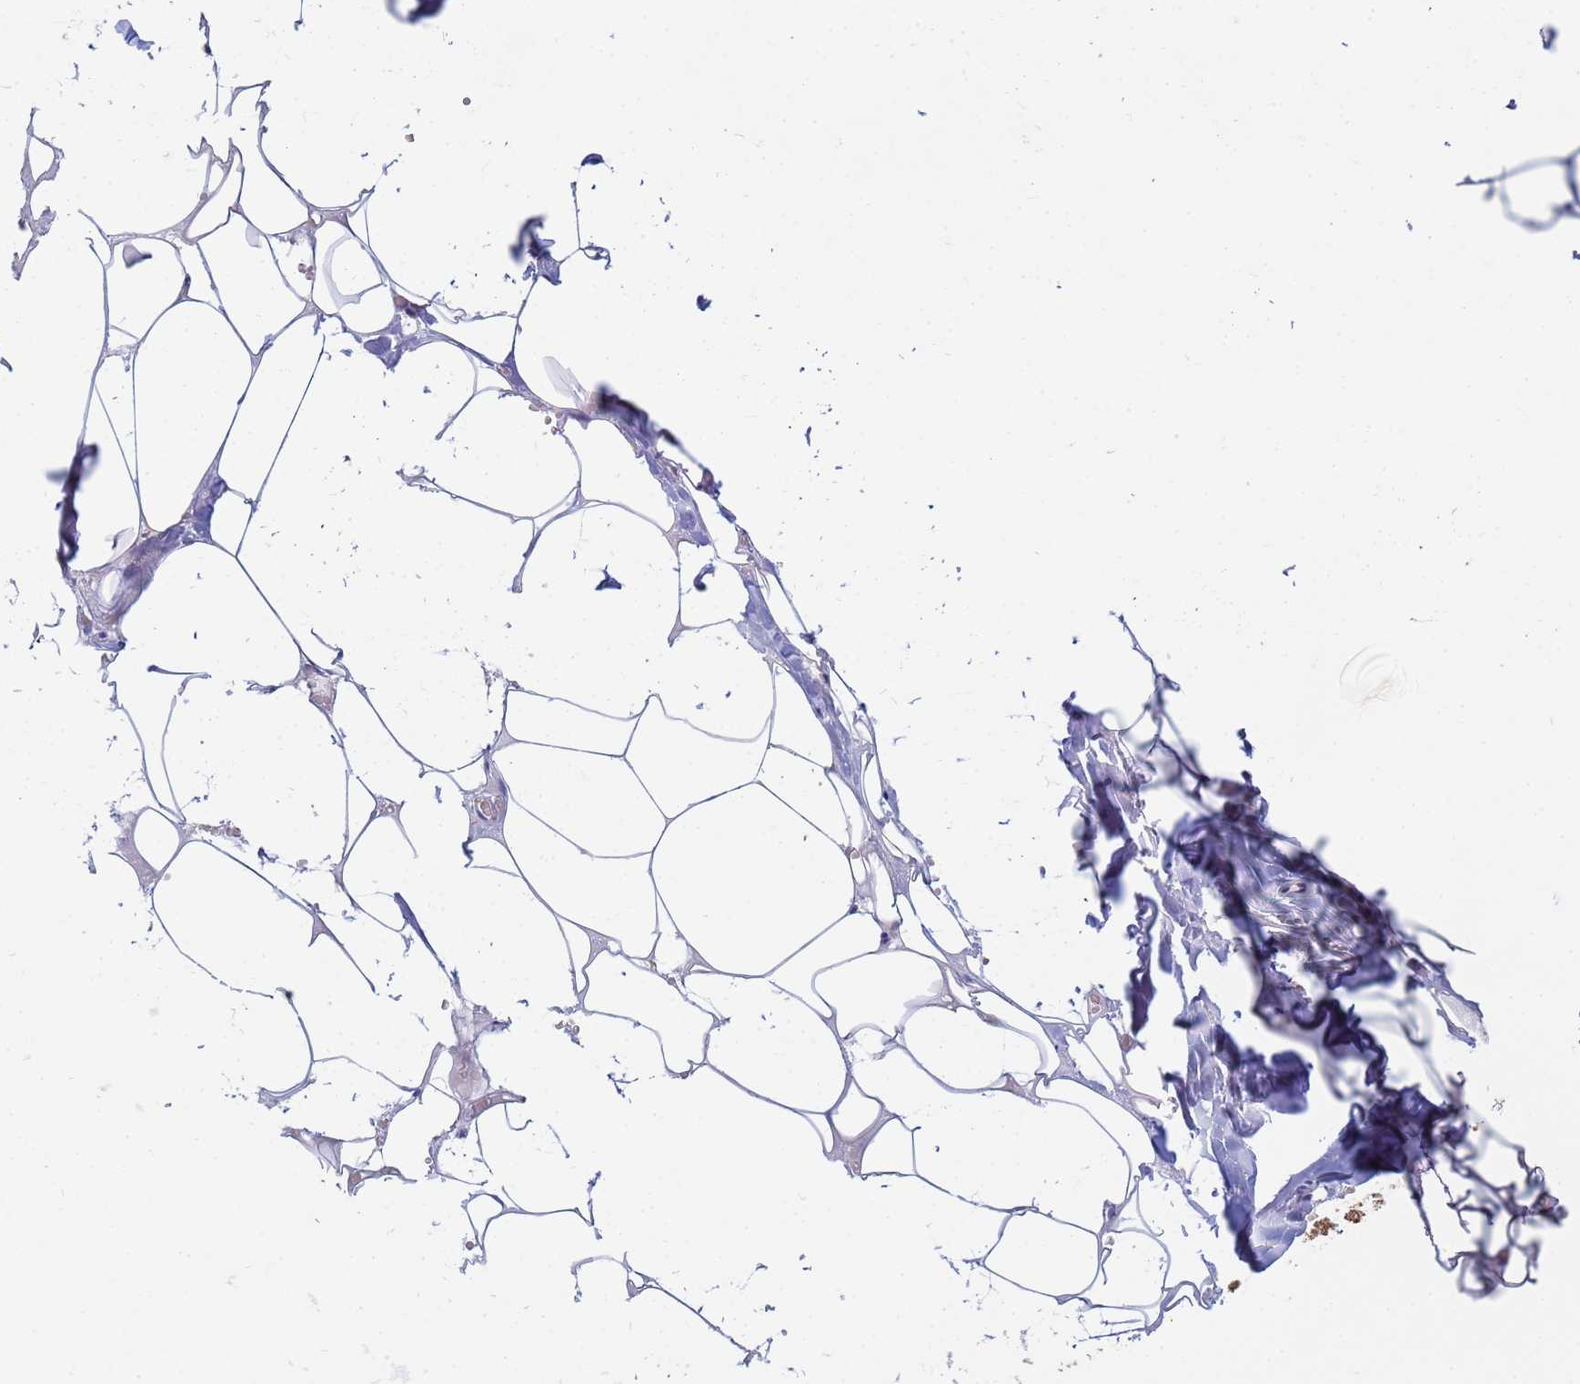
{"staining": {"intensity": "negative", "quantity": "none", "location": "none"}, "tissue": "adipose tissue", "cell_type": "Adipocytes", "image_type": "normal", "snomed": [{"axis": "morphology", "description": "Normal tissue, NOS"}, {"axis": "topography", "description": "Salivary gland"}, {"axis": "topography", "description": "Peripheral nerve tissue"}], "caption": "Protein analysis of normal adipose tissue displays no significant positivity in adipocytes. The staining was performed using DAB to visualize the protein expression in brown, while the nuclei were stained in blue with hematoxylin (Magnification: 20x).", "gene": "UQCRHL", "patient": {"sex": "male", "age": 38}}